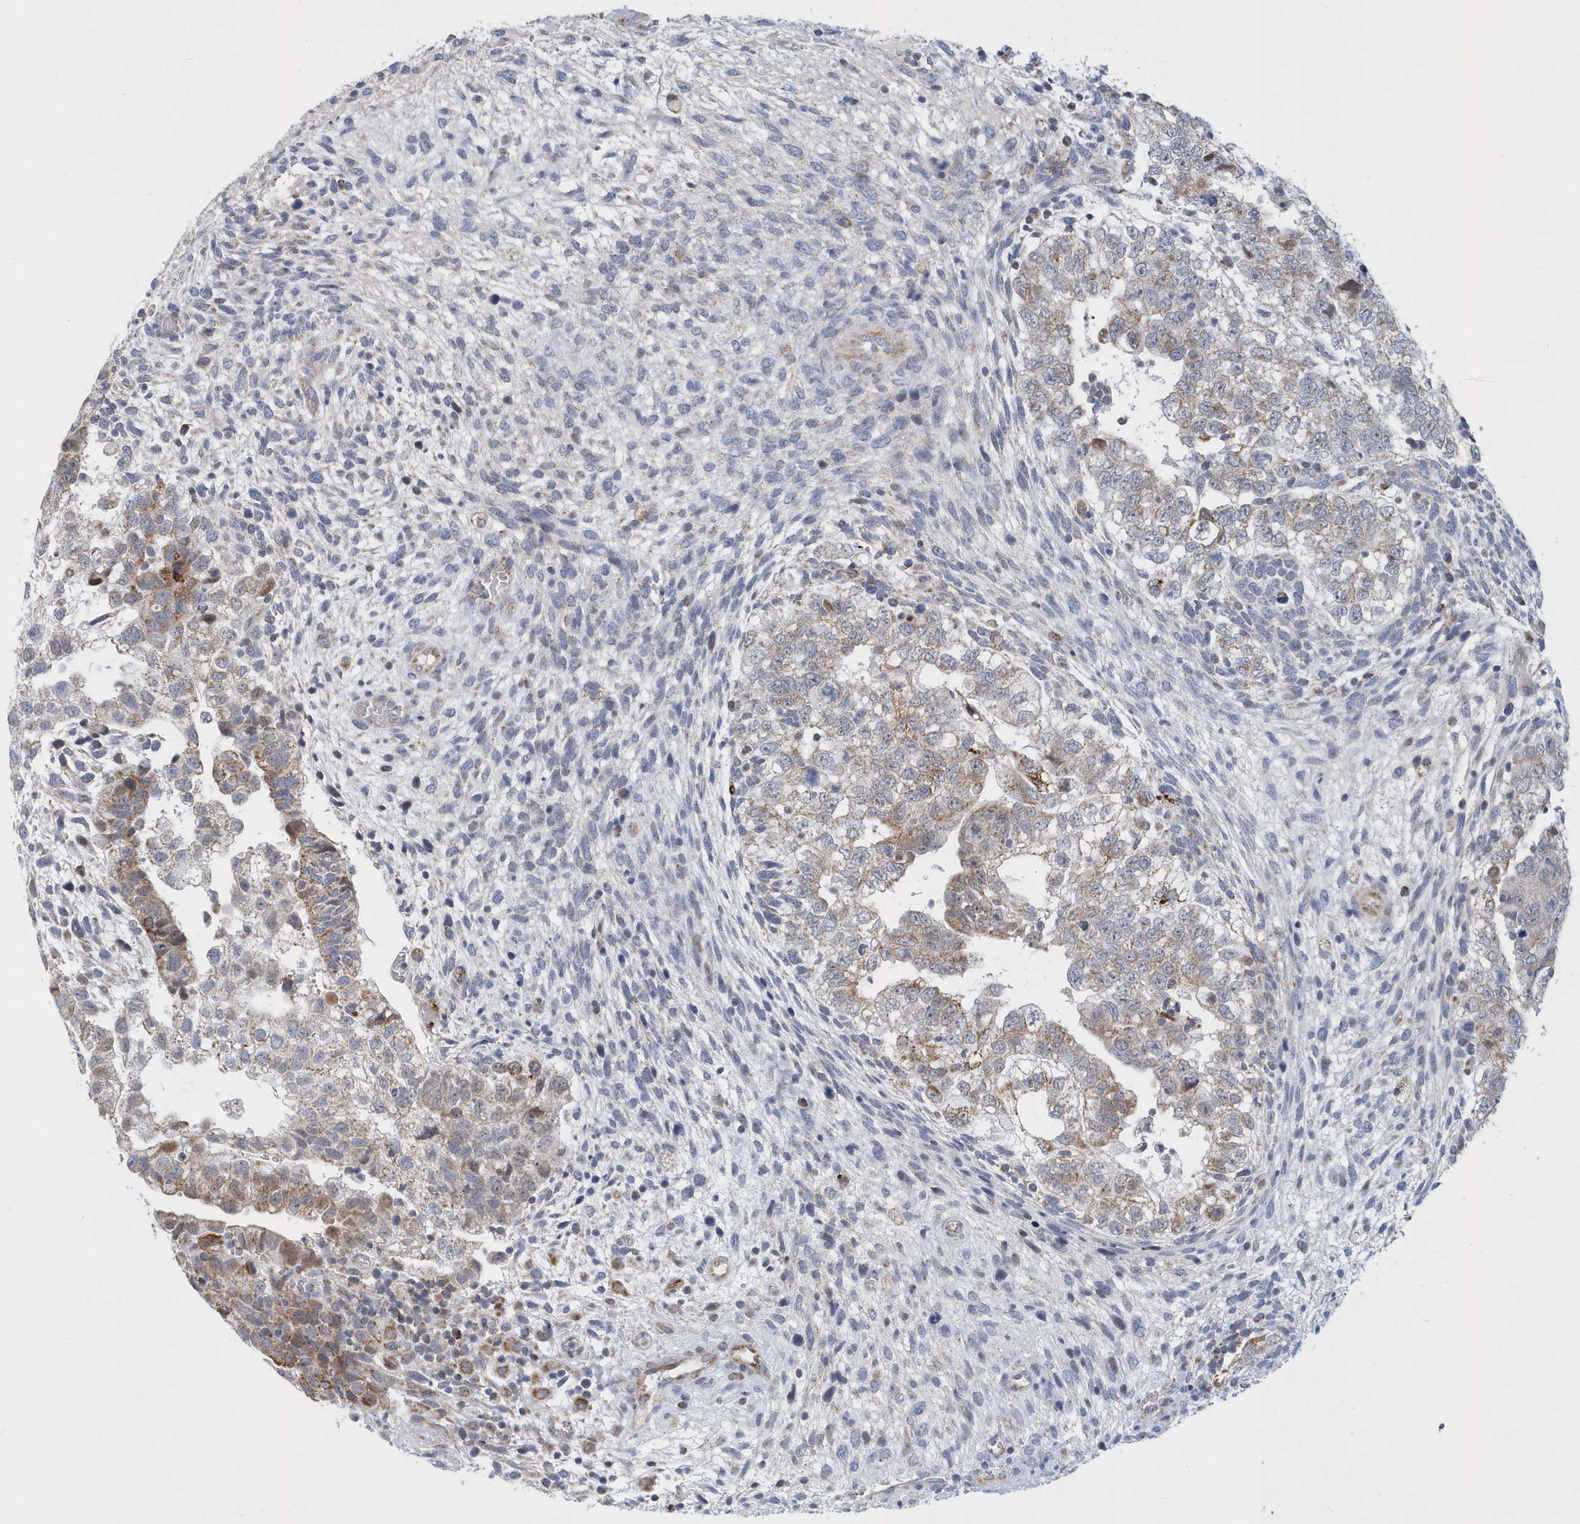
{"staining": {"intensity": "weak", "quantity": "25%-75%", "location": "cytoplasmic/membranous"}, "tissue": "testis cancer", "cell_type": "Tumor cells", "image_type": "cancer", "snomed": [{"axis": "morphology", "description": "Carcinoma, Embryonal, NOS"}, {"axis": "topography", "description": "Testis"}], "caption": "IHC image of testis embryonal carcinoma stained for a protein (brown), which displays low levels of weak cytoplasmic/membranous positivity in about 25%-75% of tumor cells.", "gene": "VWA5B2", "patient": {"sex": "male", "age": 37}}